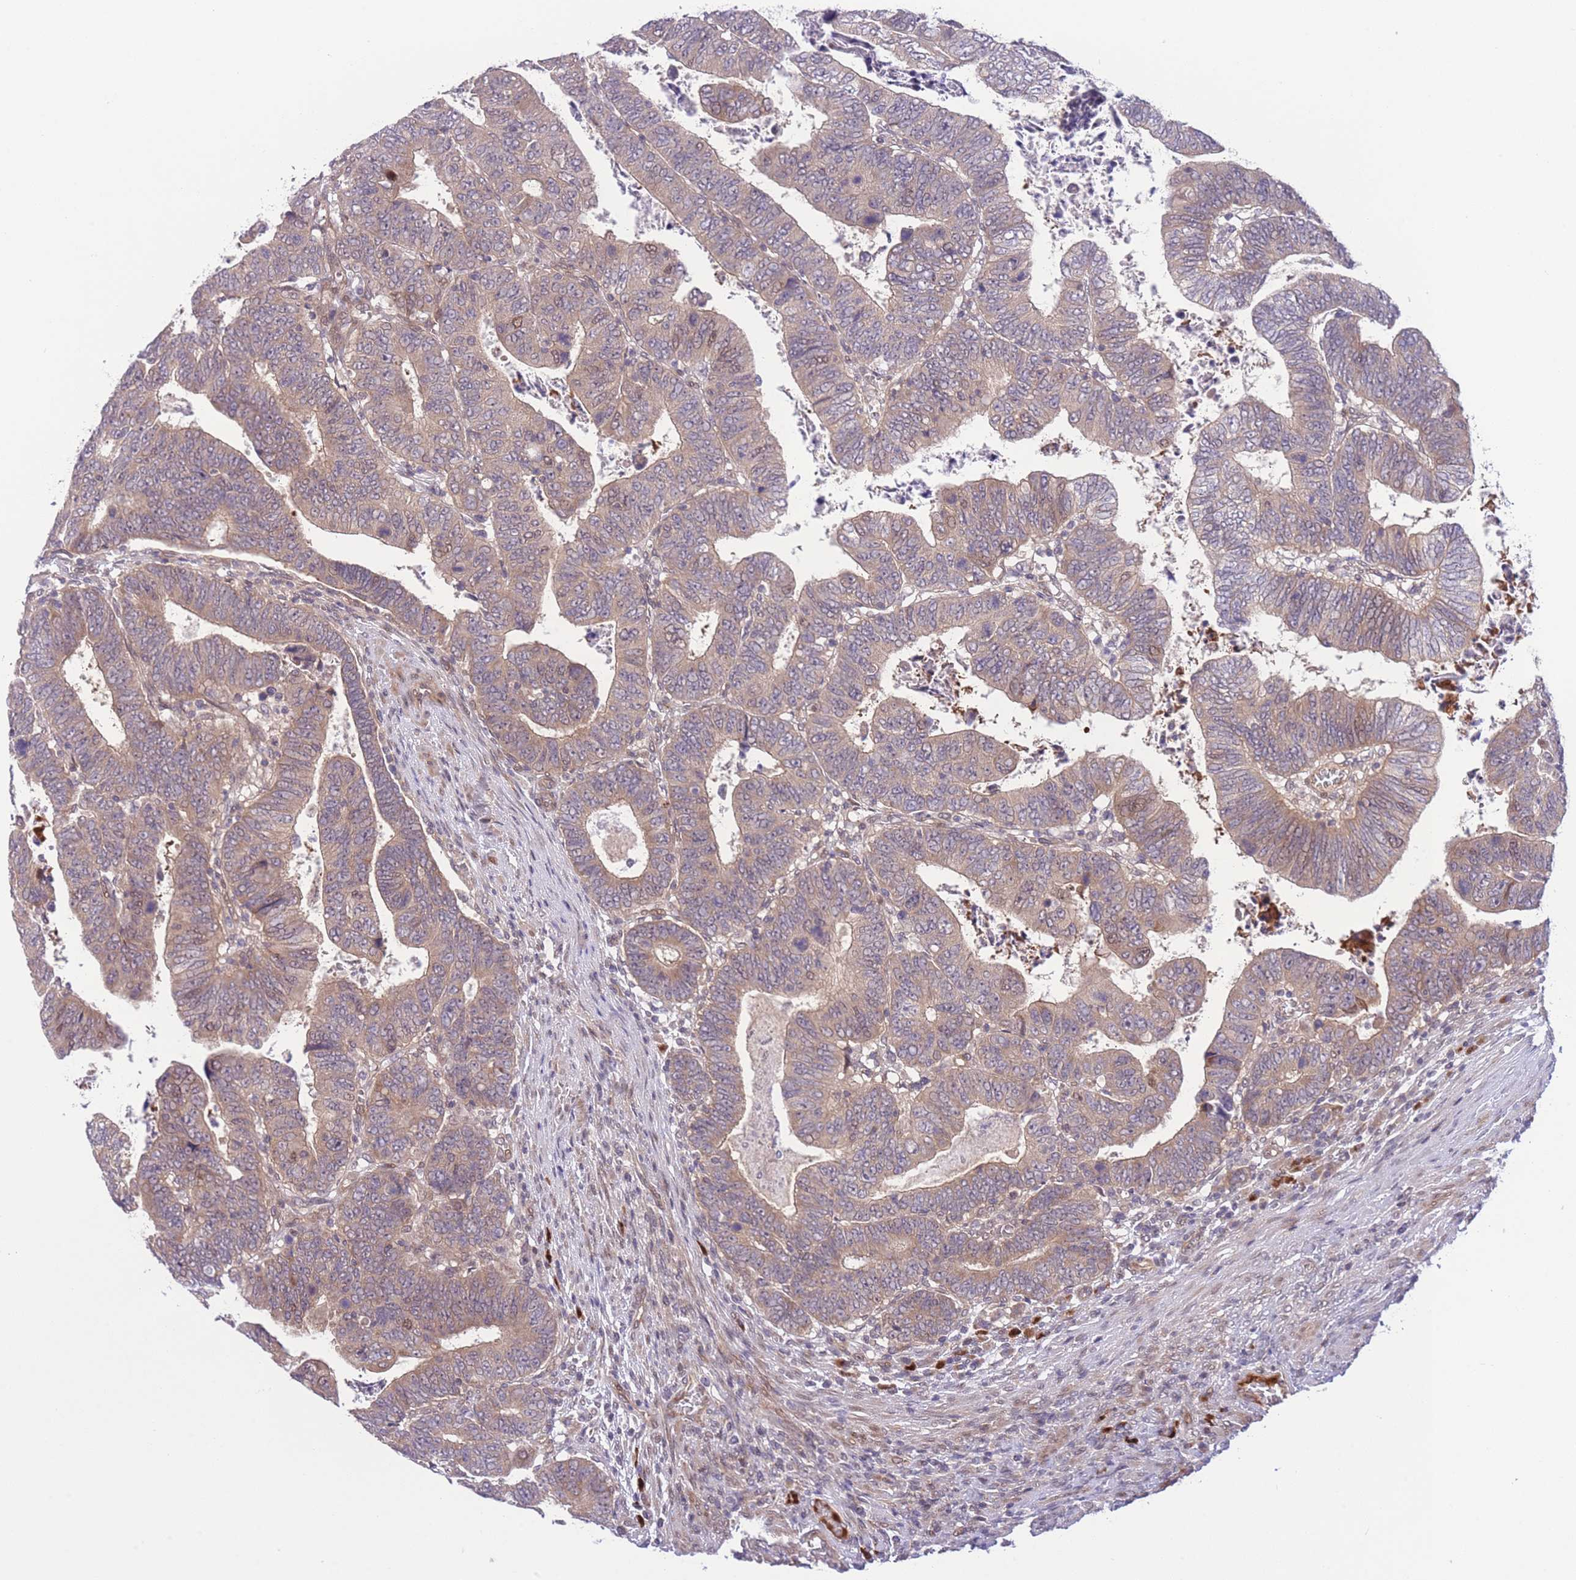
{"staining": {"intensity": "moderate", "quantity": ">75%", "location": "cytoplasmic/membranous,nuclear"}, "tissue": "colorectal cancer", "cell_type": "Tumor cells", "image_type": "cancer", "snomed": [{"axis": "morphology", "description": "Normal tissue, NOS"}, {"axis": "morphology", "description": "Adenocarcinoma, NOS"}, {"axis": "topography", "description": "Rectum"}], "caption": "Colorectal adenocarcinoma was stained to show a protein in brown. There is medium levels of moderate cytoplasmic/membranous and nuclear staining in about >75% of tumor cells.", "gene": "CDC25B", "patient": {"sex": "female", "age": 65}}